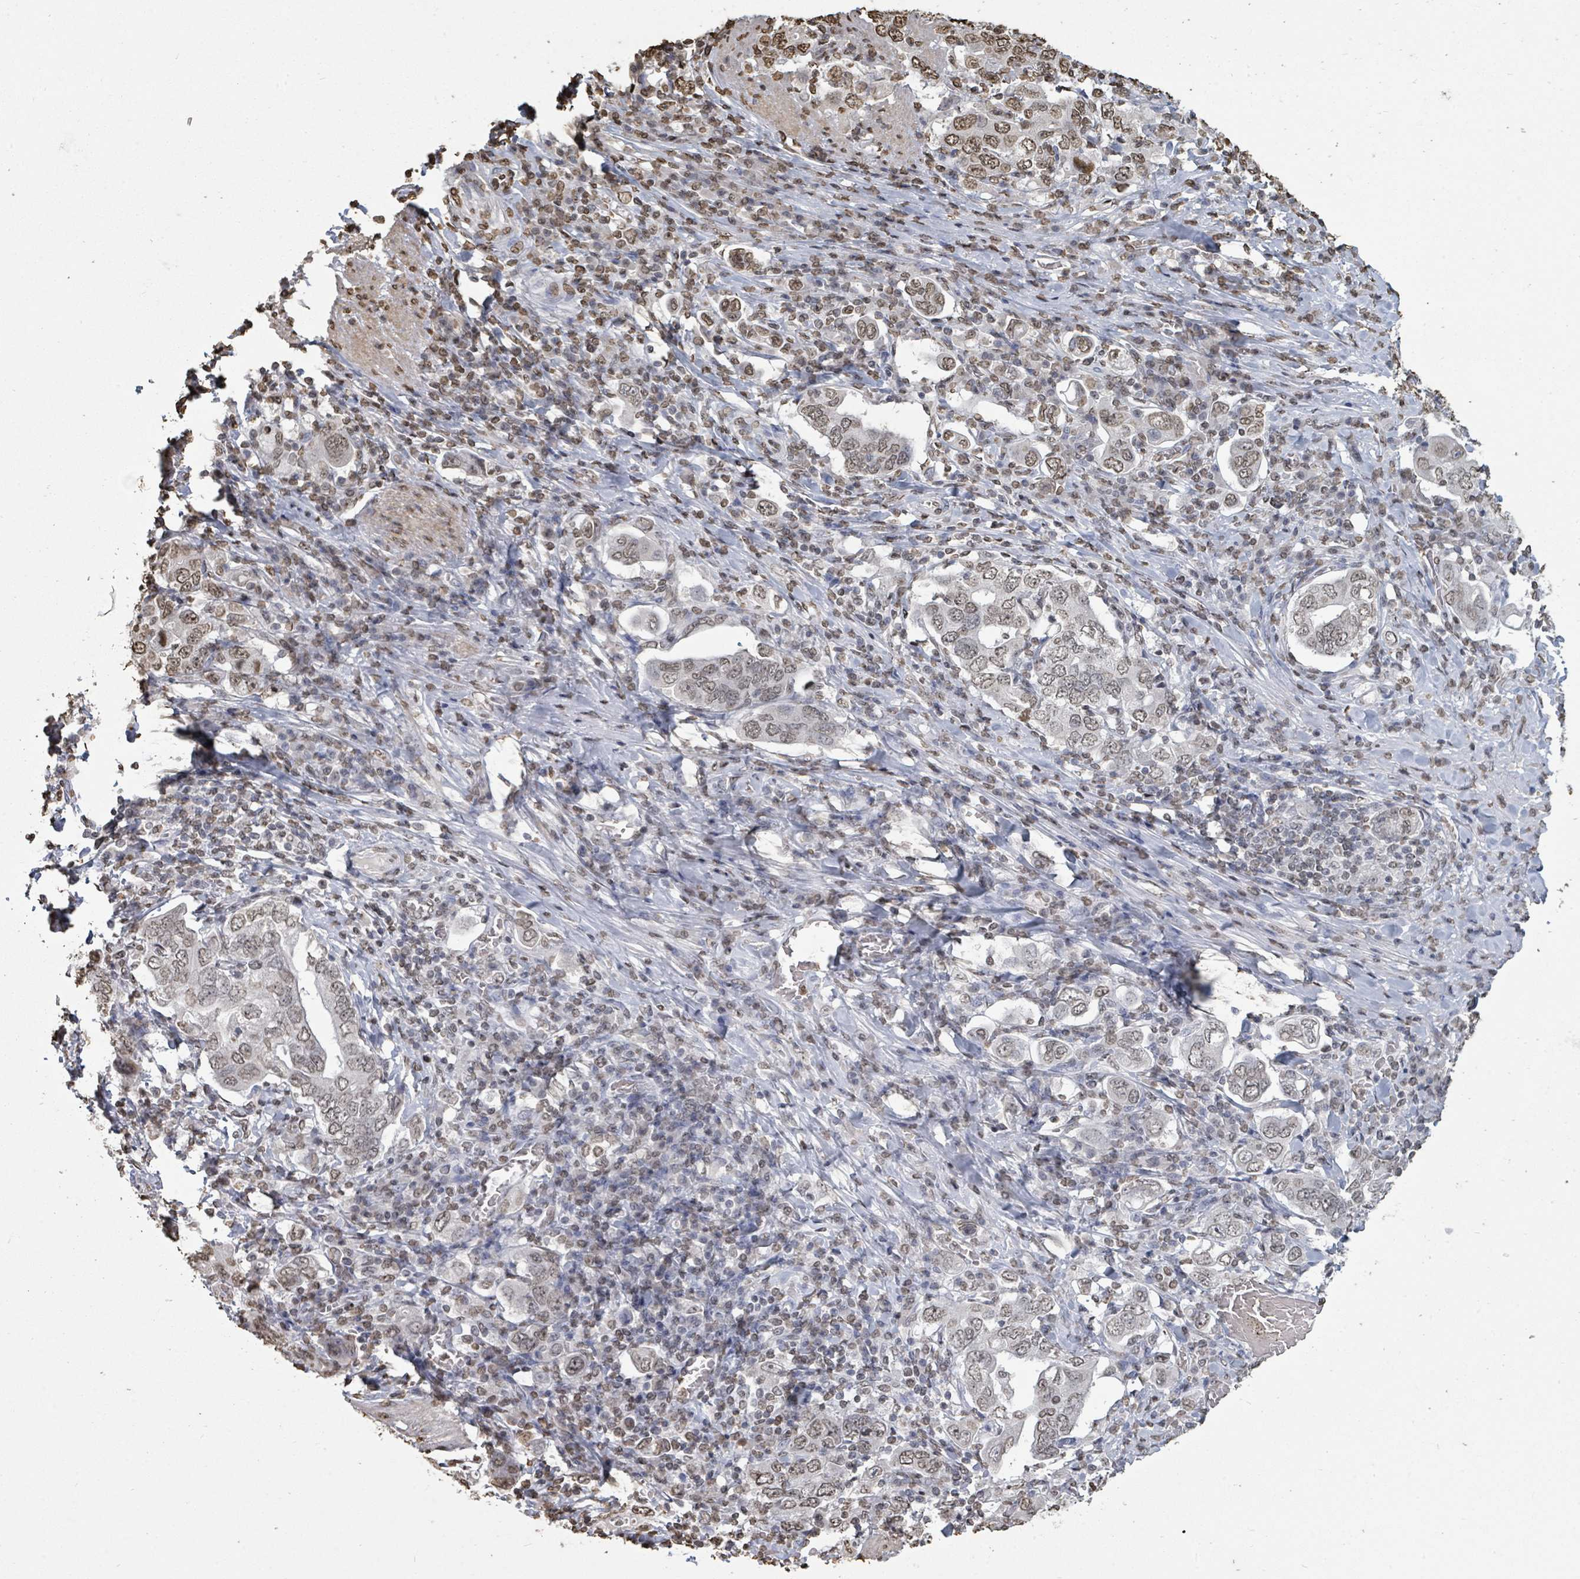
{"staining": {"intensity": "weak", "quantity": ">75%", "location": "nuclear"}, "tissue": "stomach cancer", "cell_type": "Tumor cells", "image_type": "cancer", "snomed": [{"axis": "morphology", "description": "Adenocarcinoma, NOS"}, {"axis": "topography", "description": "Stomach, upper"}, {"axis": "topography", "description": "Stomach"}], "caption": "Adenocarcinoma (stomach) tissue exhibits weak nuclear positivity in about >75% of tumor cells", "gene": "MRPS12", "patient": {"sex": "male", "age": 62}}